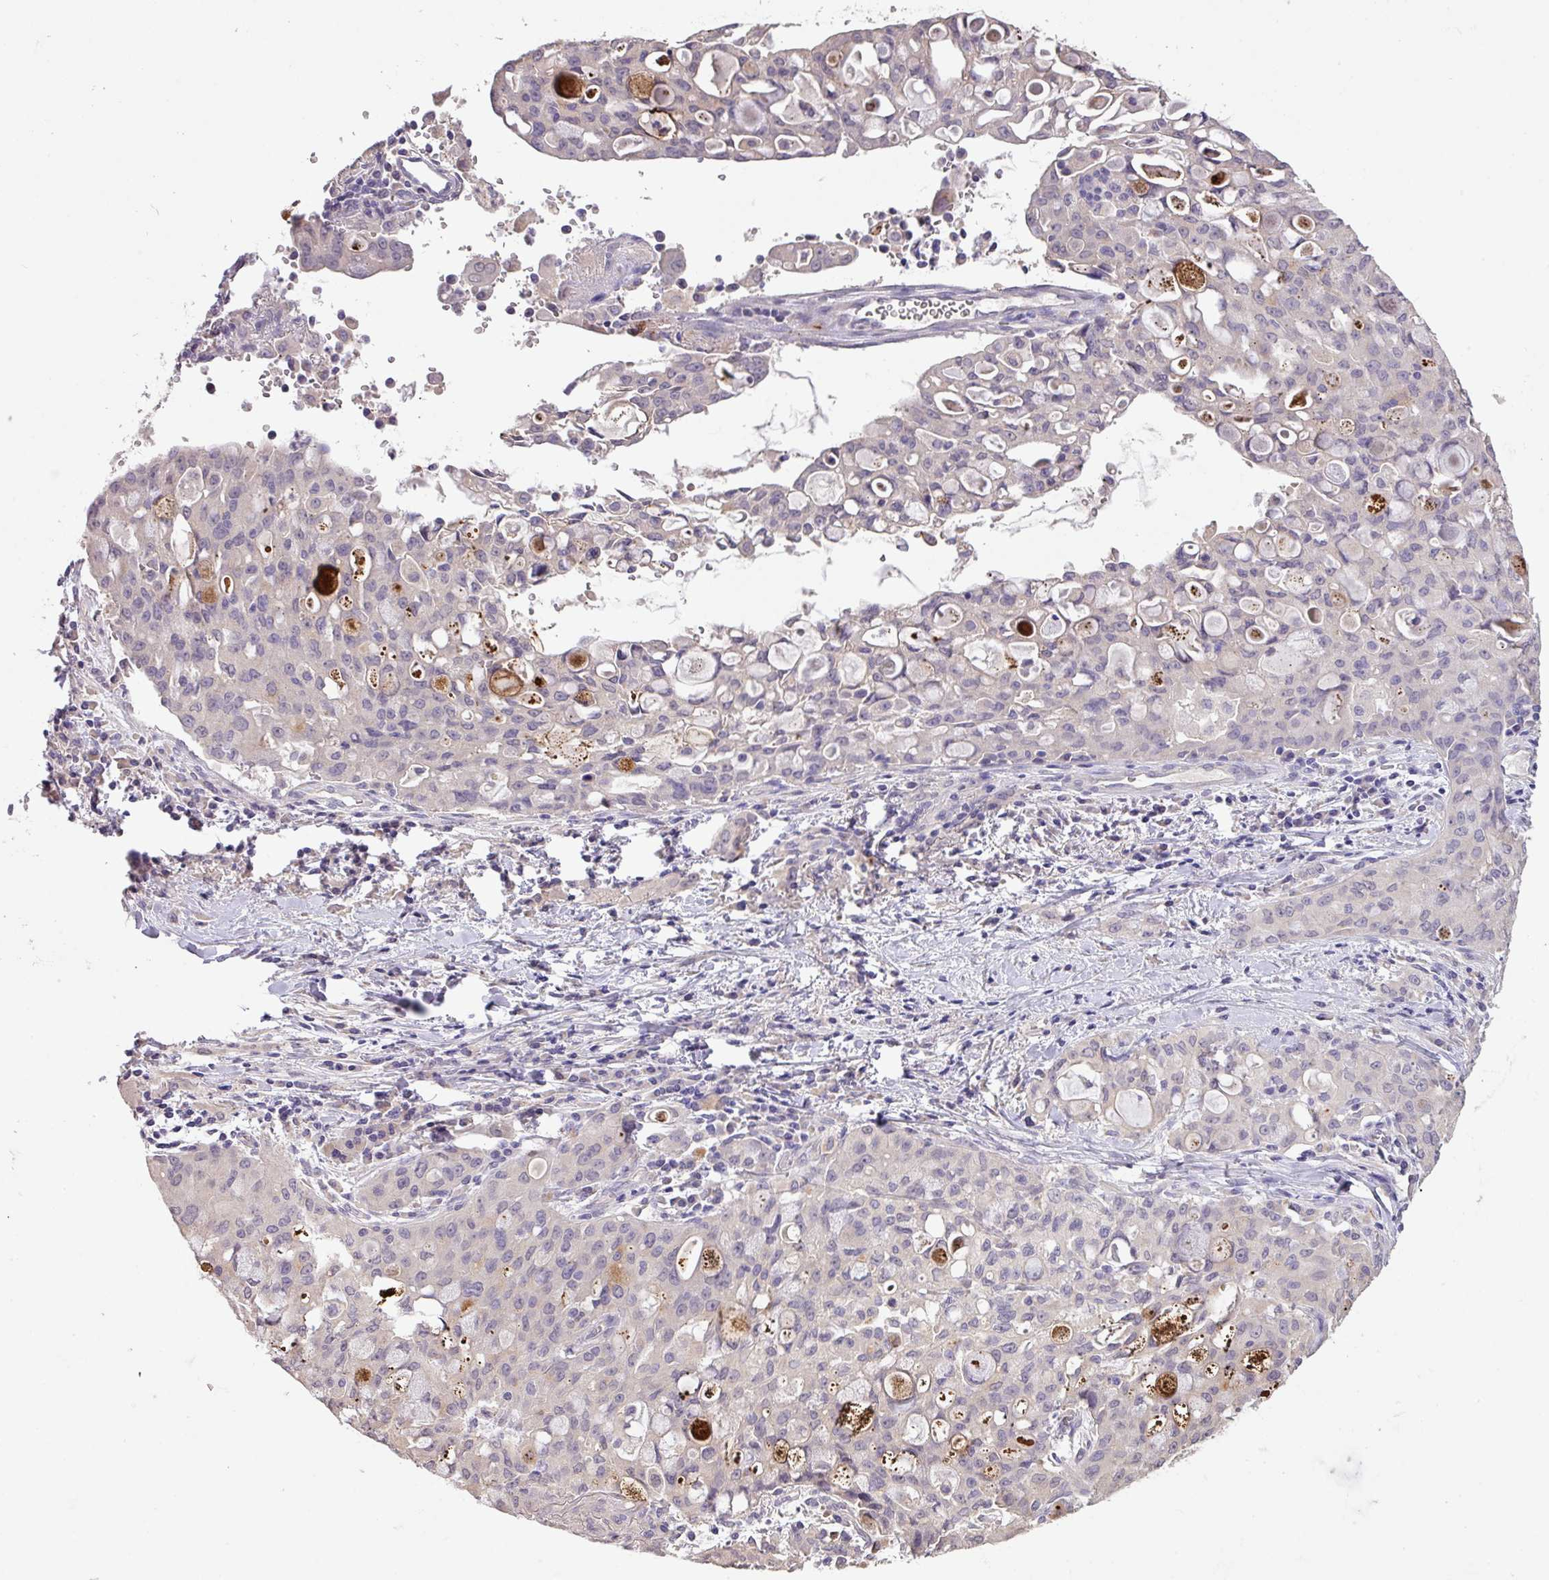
{"staining": {"intensity": "negative", "quantity": "none", "location": "none"}, "tissue": "lung cancer", "cell_type": "Tumor cells", "image_type": "cancer", "snomed": [{"axis": "morphology", "description": "Adenocarcinoma, NOS"}, {"axis": "topography", "description": "Lung"}], "caption": "DAB (3,3'-diaminobenzidine) immunohistochemical staining of human lung adenocarcinoma shows no significant staining in tumor cells.", "gene": "PRADC1", "patient": {"sex": "female", "age": 44}}